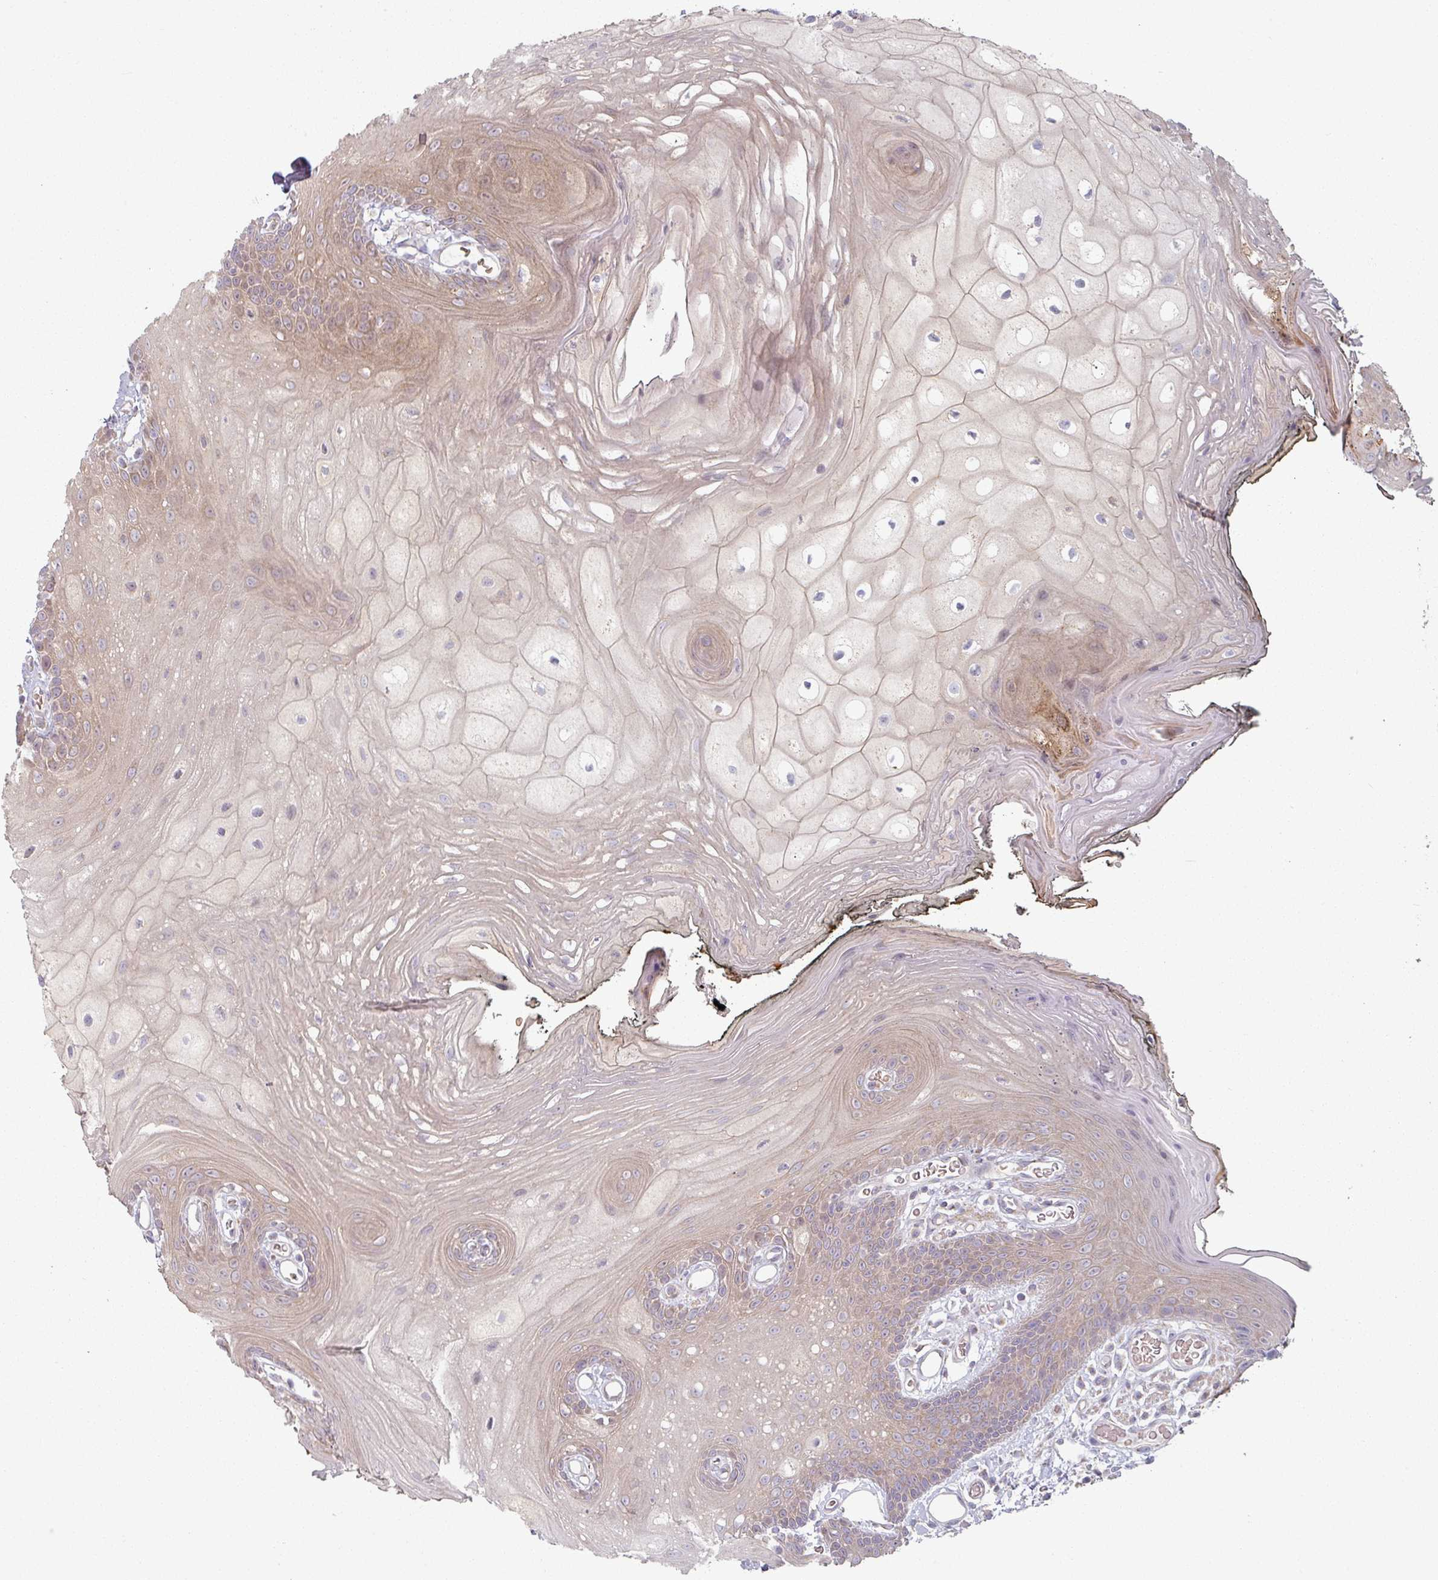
{"staining": {"intensity": "weak", "quantity": "25%-75%", "location": "cytoplasmic/membranous"}, "tissue": "oral mucosa", "cell_type": "Squamous epithelial cells", "image_type": "normal", "snomed": [{"axis": "morphology", "description": "Normal tissue, NOS"}, {"axis": "morphology", "description": "Squamous cell carcinoma, NOS"}, {"axis": "topography", "description": "Oral tissue"}, {"axis": "topography", "description": "Head-Neck"}], "caption": "IHC (DAB (3,3'-diaminobenzidine)) staining of unremarkable human oral mucosa shows weak cytoplasmic/membranous protein expression in about 25%-75% of squamous epithelial cells. The staining was performed using DAB, with brown indicating positive protein expression. Nuclei are stained blue with hematoxylin.", "gene": "PLEKHJ1", "patient": {"sex": "female", "age": 81}}